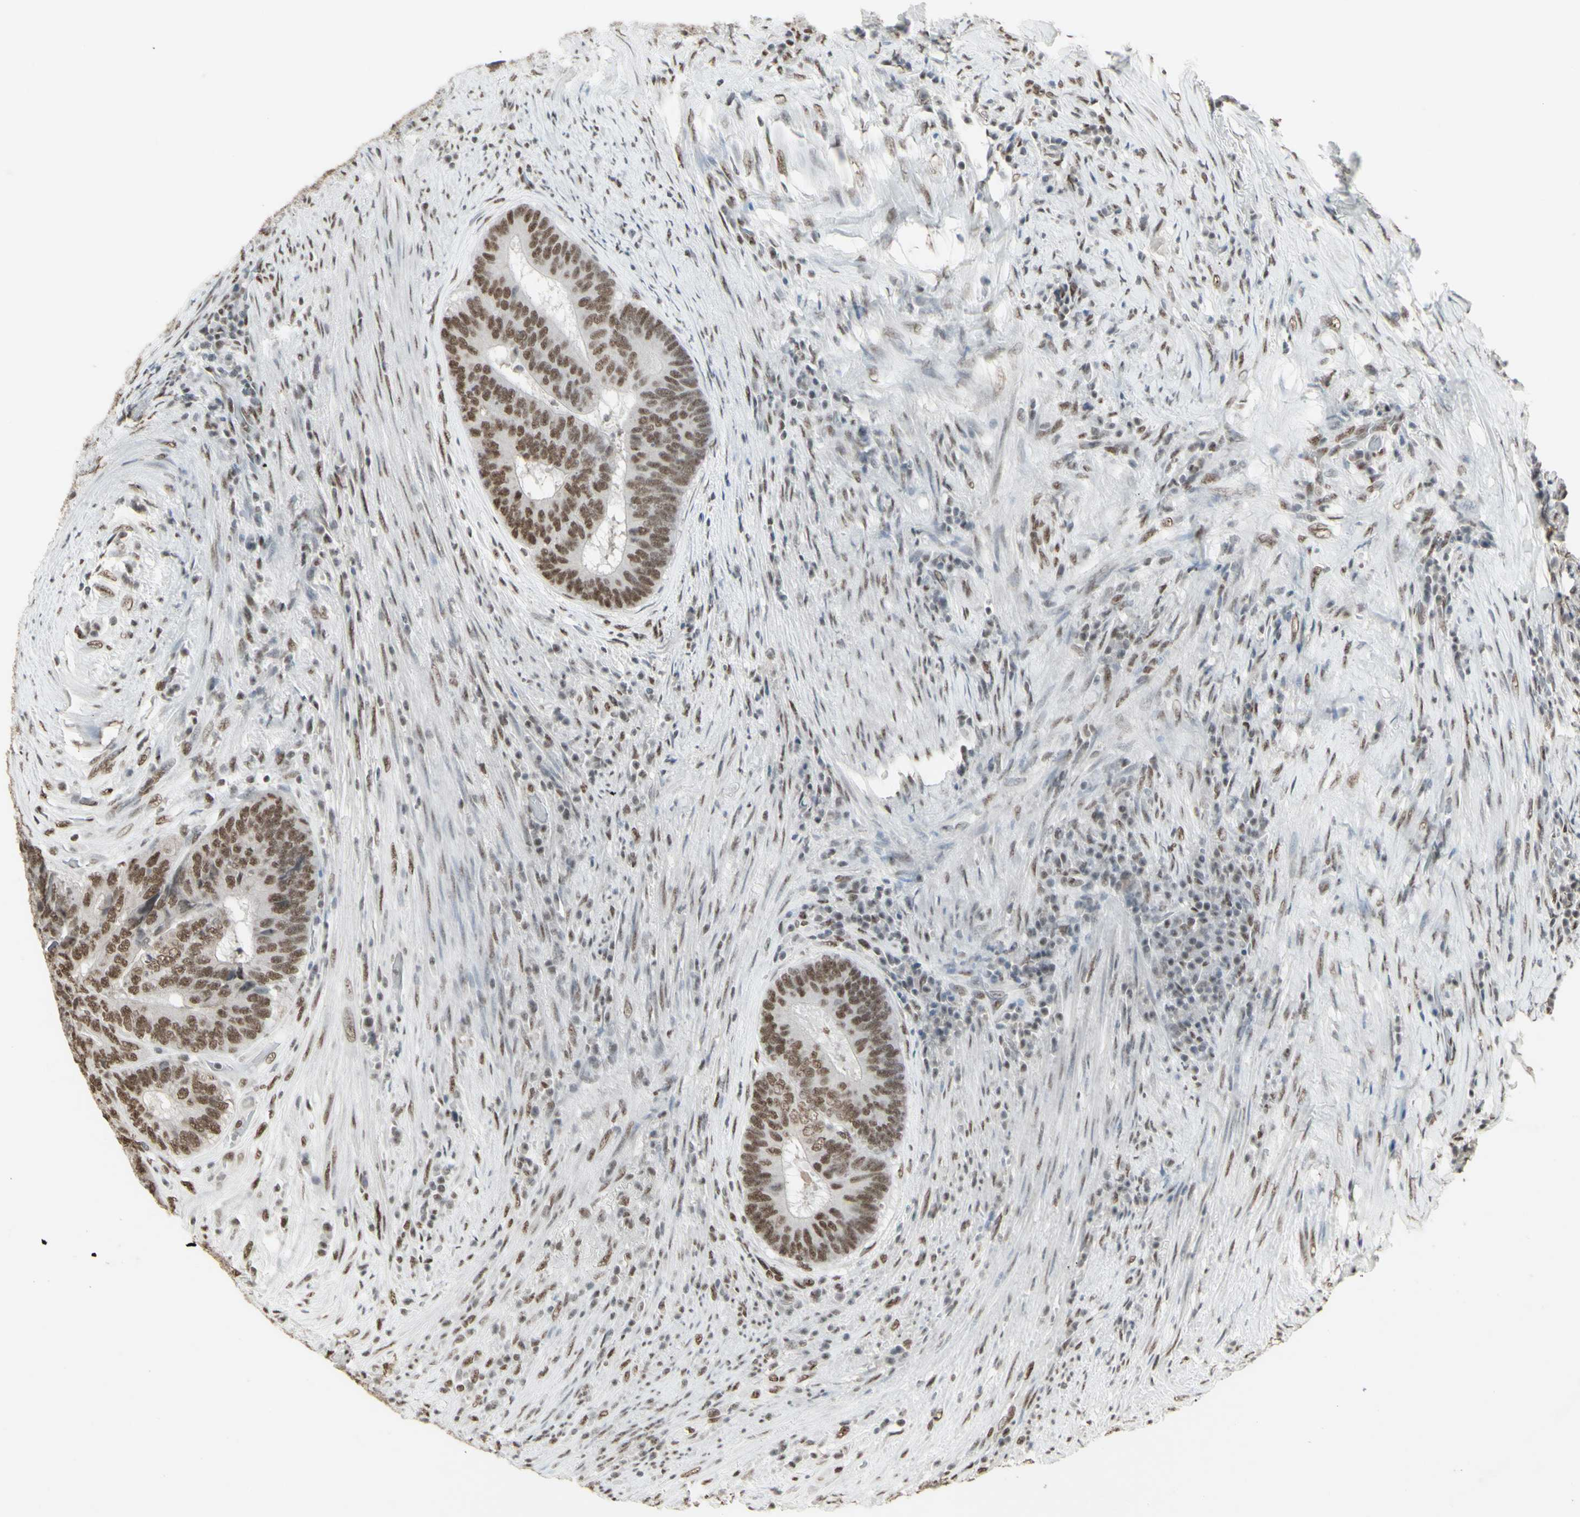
{"staining": {"intensity": "moderate", "quantity": ">75%", "location": "nuclear"}, "tissue": "colorectal cancer", "cell_type": "Tumor cells", "image_type": "cancer", "snomed": [{"axis": "morphology", "description": "Adenocarcinoma, NOS"}, {"axis": "topography", "description": "Rectum"}], "caption": "Immunohistochemical staining of colorectal cancer displays medium levels of moderate nuclear positivity in about >75% of tumor cells.", "gene": "TRIM28", "patient": {"sex": "male", "age": 72}}